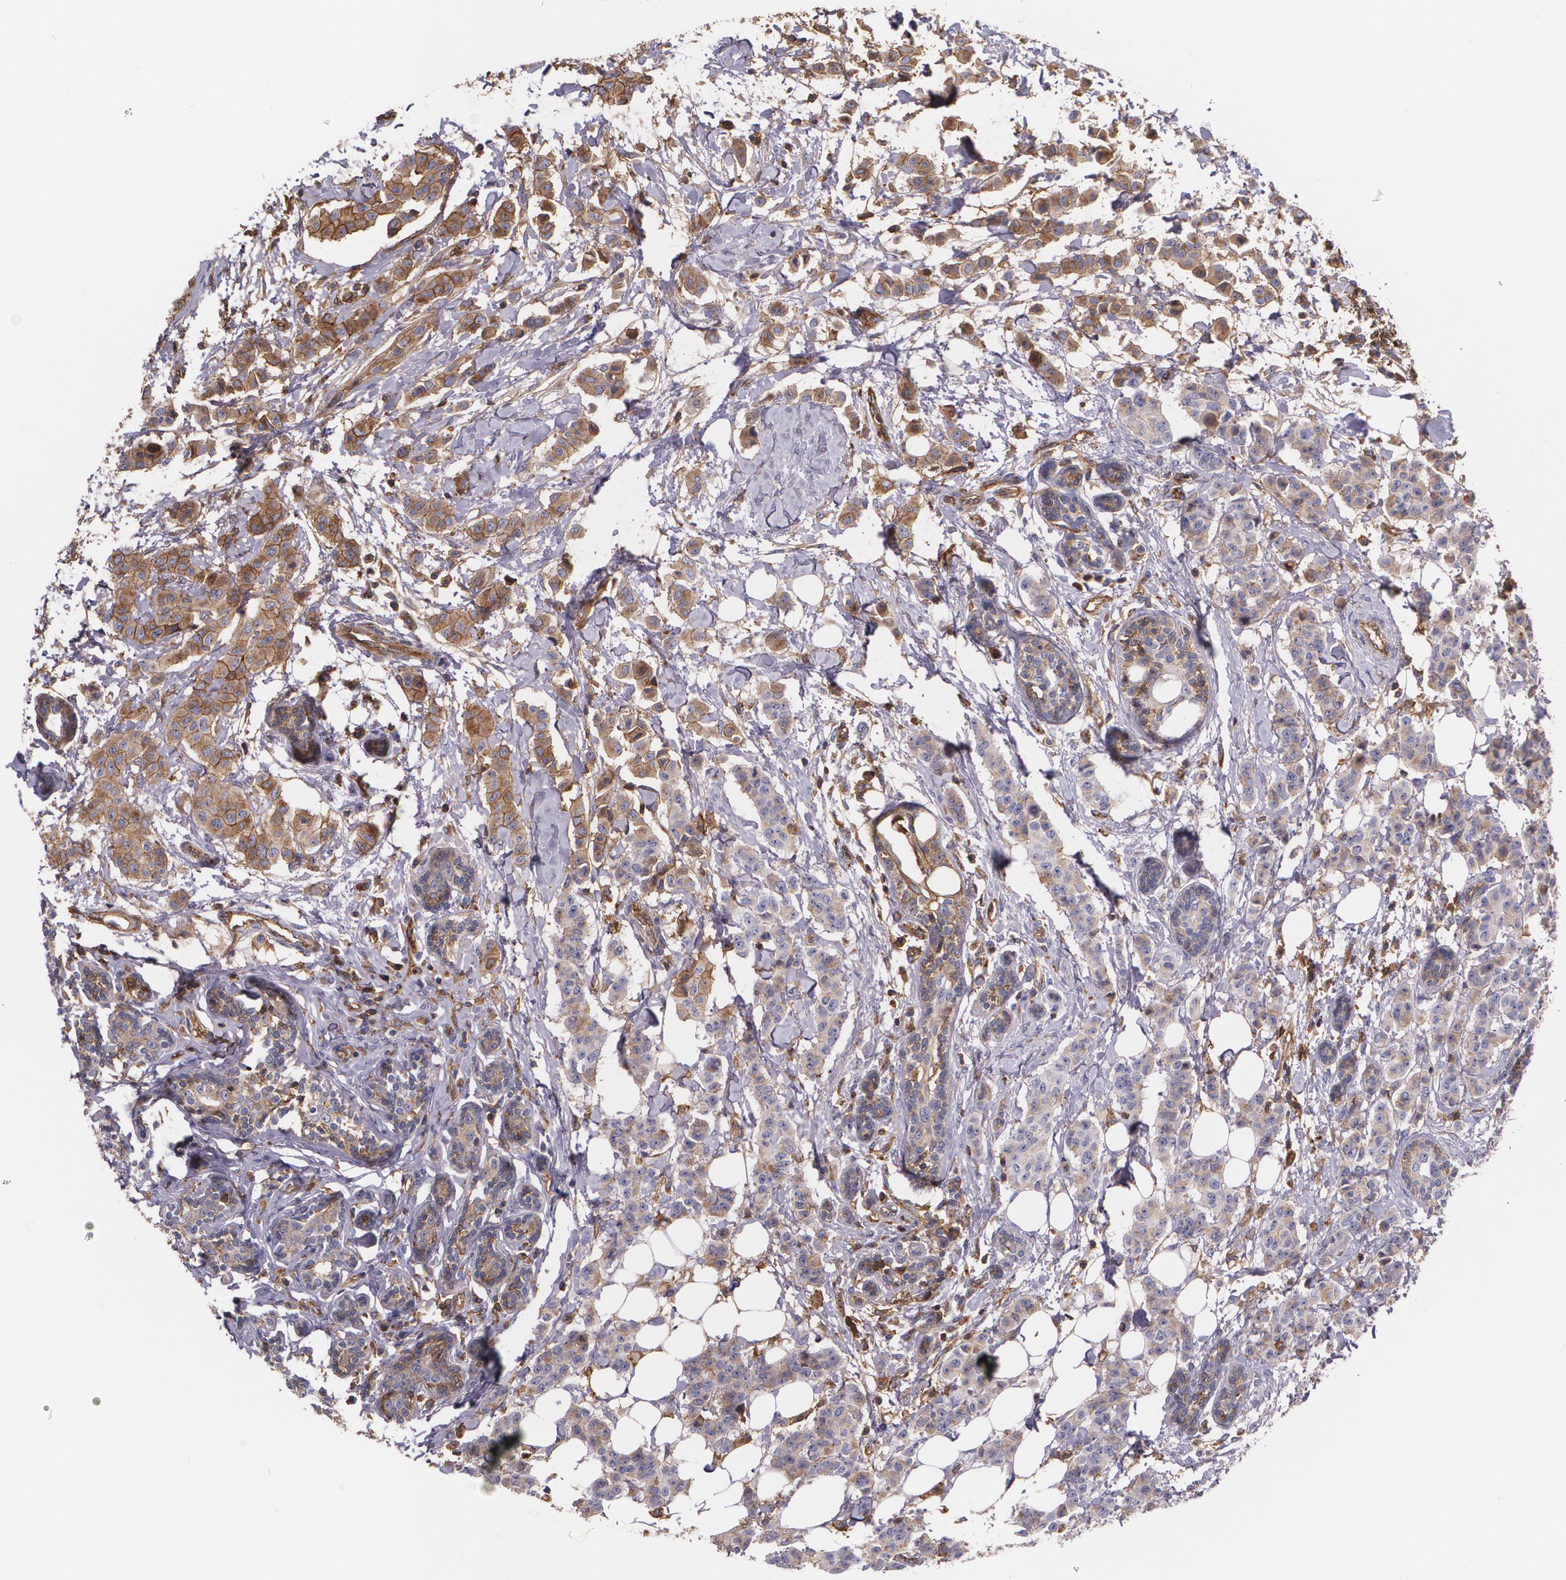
{"staining": {"intensity": "moderate", "quantity": ">75%", "location": "cytoplasmic/membranous"}, "tissue": "breast cancer", "cell_type": "Tumor cells", "image_type": "cancer", "snomed": [{"axis": "morphology", "description": "Duct carcinoma"}, {"axis": "topography", "description": "Breast"}], "caption": "Approximately >75% of tumor cells in breast intraductal carcinoma demonstrate moderate cytoplasmic/membranous protein positivity as visualized by brown immunohistochemical staining.", "gene": "B2M", "patient": {"sex": "female", "age": 40}}